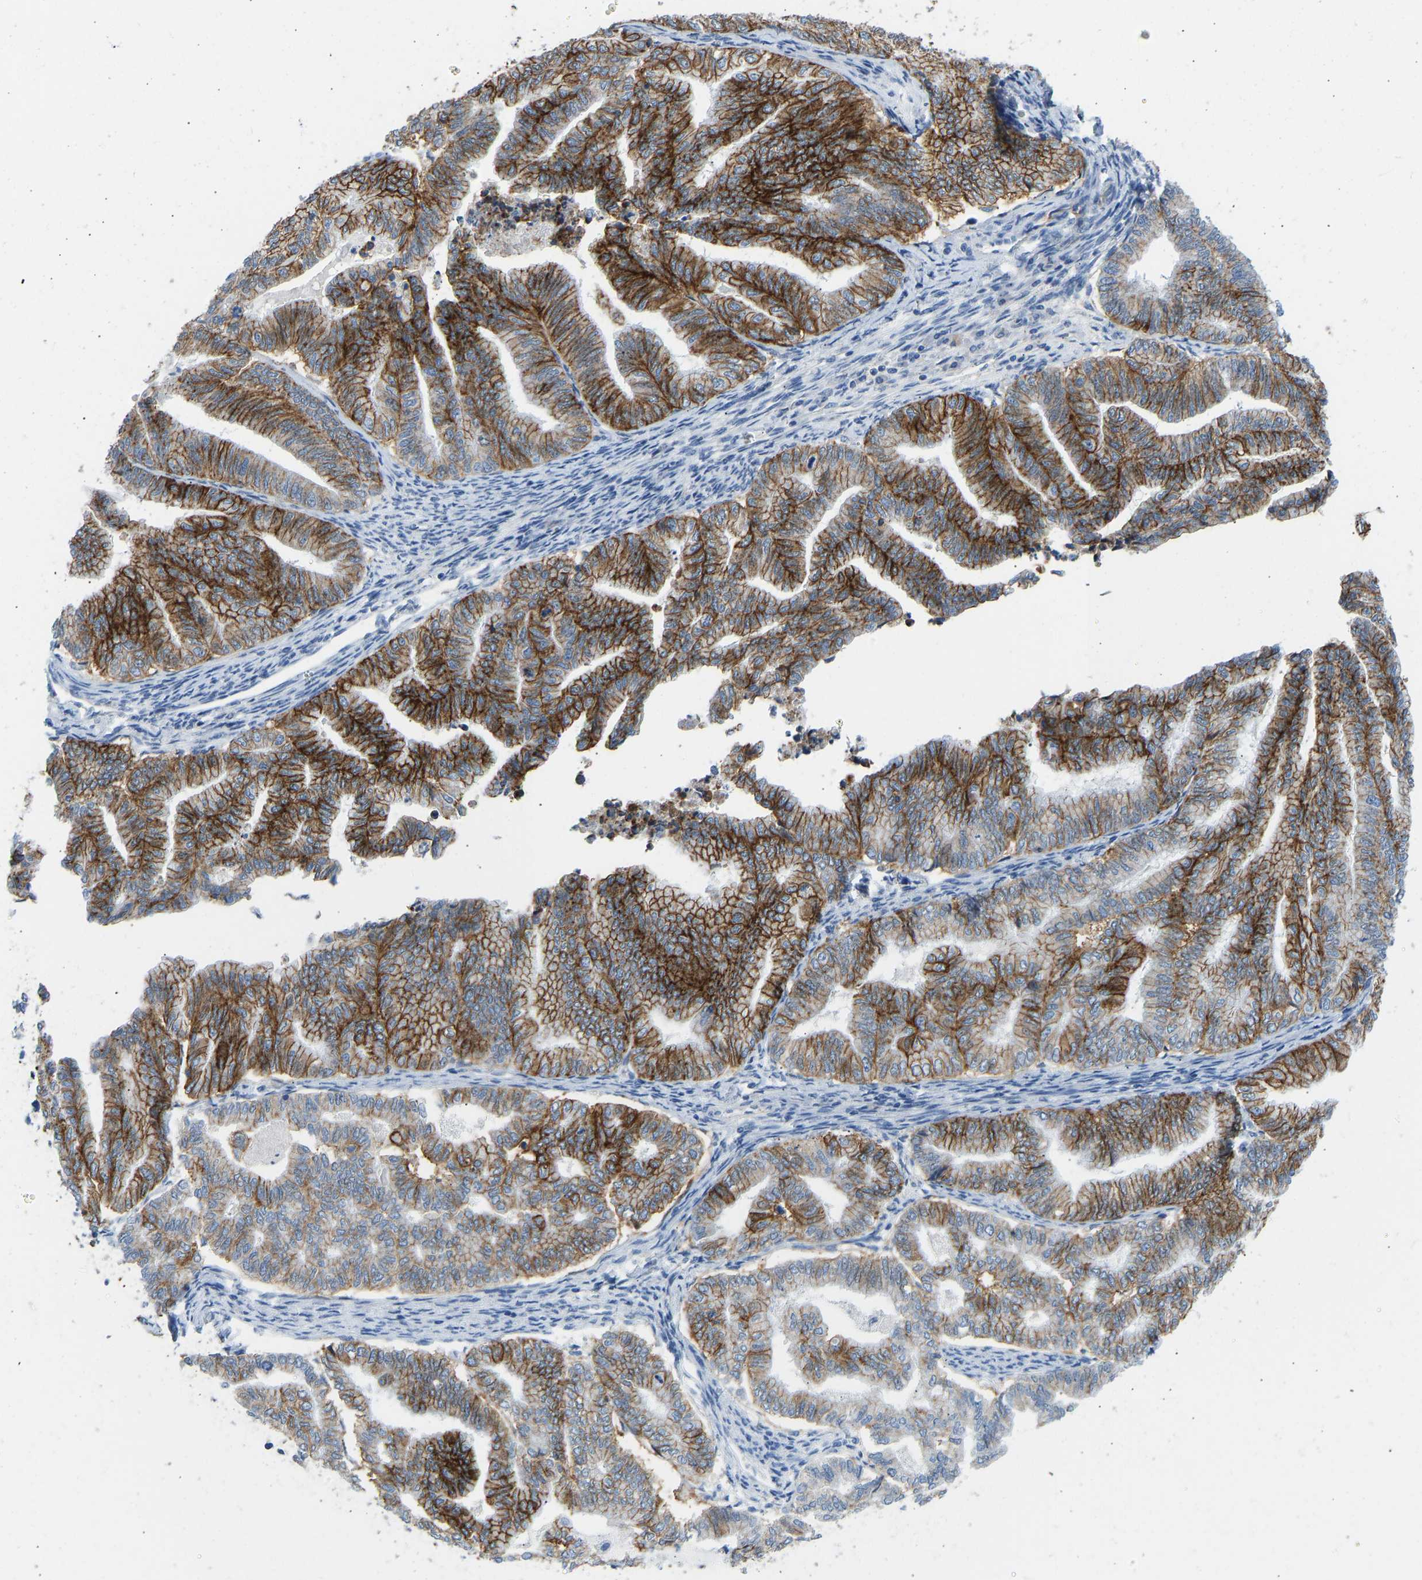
{"staining": {"intensity": "strong", "quantity": ">75%", "location": "cytoplasmic/membranous"}, "tissue": "endometrial cancer", "cell_type": "Tumor cells", "image_type": "cancer", "snomed": [{"axis": "morphology", "description": "Adenocarcinoma, NOS"}, {"axis": "topography", "description": "Endometrium"}], "caption": "The micrograph shows immunohistochemical staining of endometrial cancer. There is strong cytoplasmic/membranous positivity is appreciated in about >75% of tumor cells. (Stains: DAB (3,3'-diaminobenzidine) in brown, nuclei in blue, Microscopy: brightfield microscopy at high magnification).", "gene": "ATP1A1", "patient": {"sex": "female", "age": 79}}